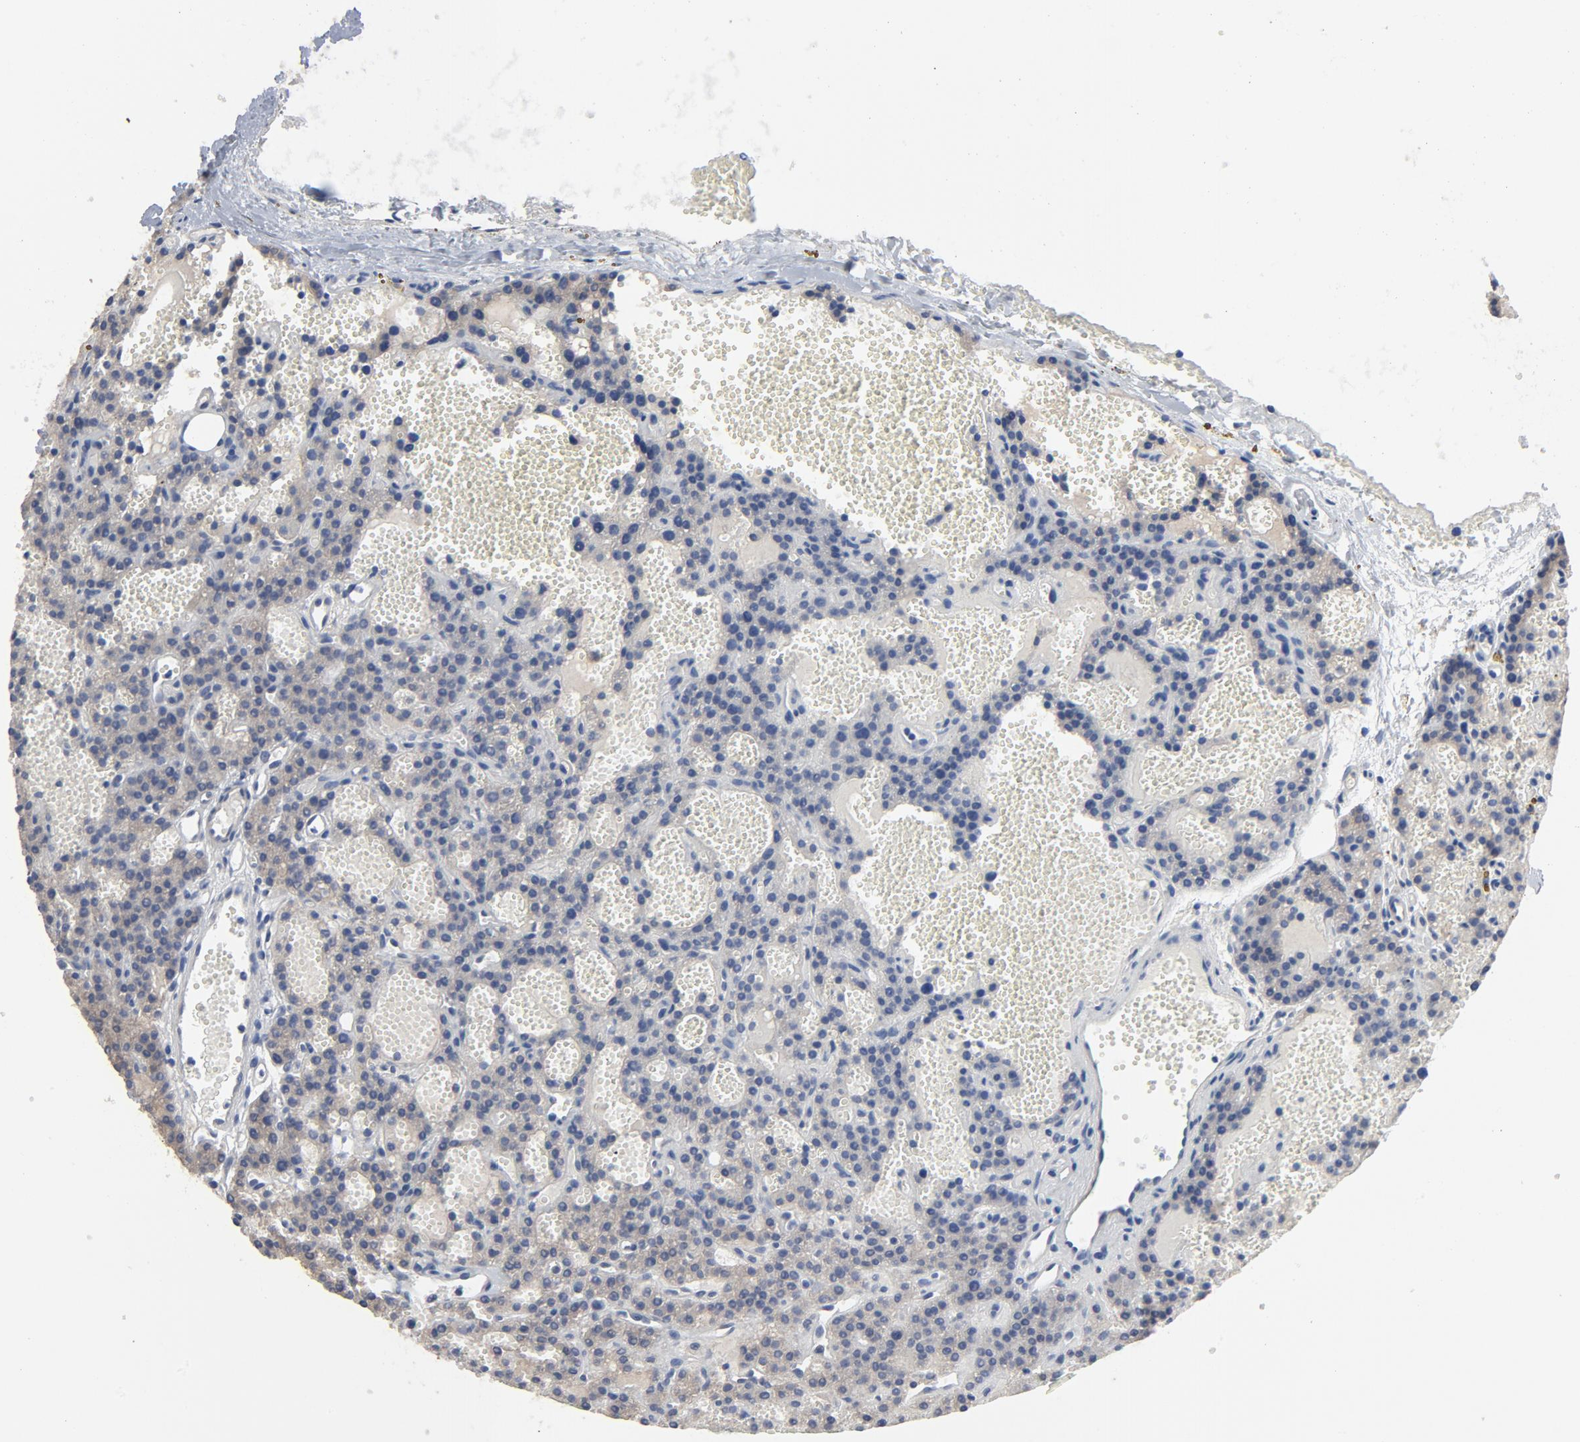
{"staining": {"intensity": "moderate", "quantity": ">75%", "location": "cytoplasmic/membranous"}, "tissue": "parathyroid gland", "cell_type": "Glandular cells", "image_type": "normal", "snomed": [{"axis": "morphology", "description": "Normal tissue, NOS"}, {"axis": "topography", "description": "Parathyroid gland"}], "caption": "Immunohistochemistry micrograph of unremarkable human parathyroid gland stained for a protein (brown), which demonstrates medium levels of moderate cytoplasmic/membranous staining in about >75% of glandular cells.", "gene": "DYNLT3", "patient": {"sex": "male", "age": 25}}